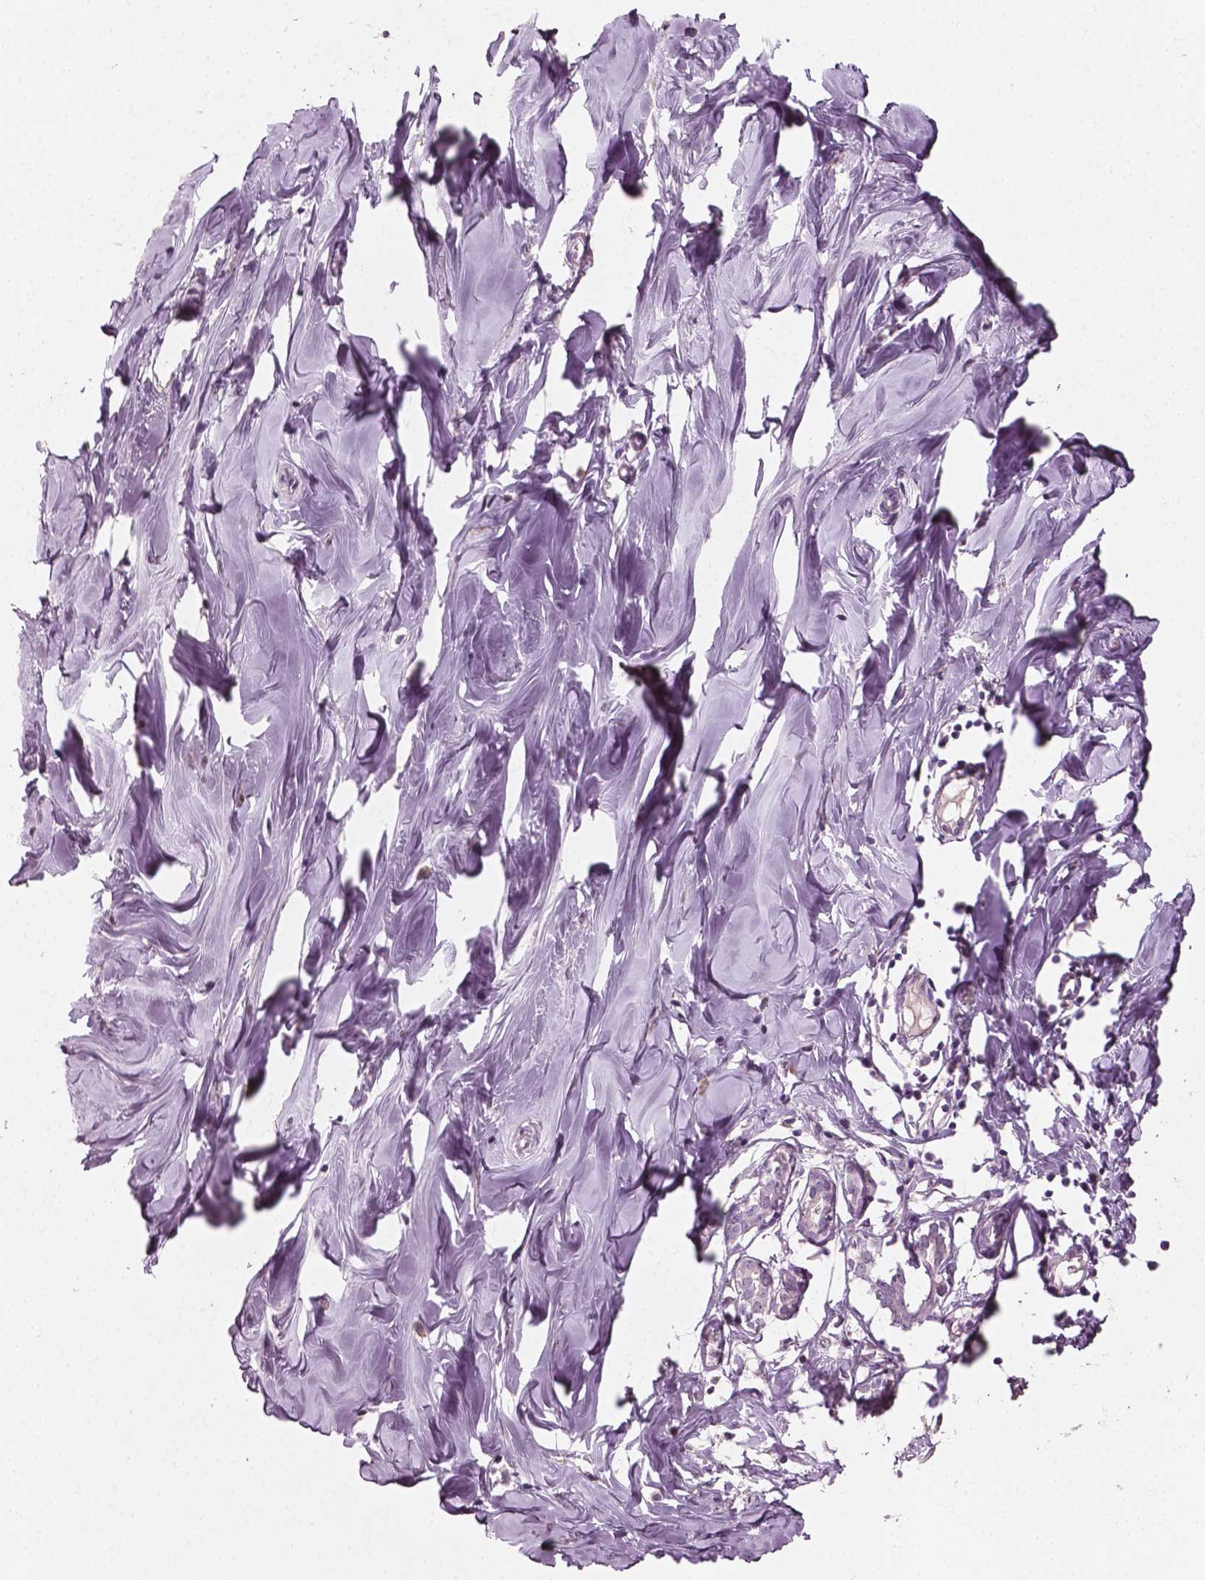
{"staining": {"intensity": "negative", "quantity": "none", "location": "none"}, "tissue": "breast", "cell_type": "Adipocytes", "image_type": "normal", "snomed": [{"axis": "morphology", "description": "Normal tissue, NOS"}, {"axis": "topography", "description": "Breast"}], "caption": "There is no significant expression in adipocytes of breast. (Immunohistochemistry (ihc), brightfield microscopy, high magnification).", "gene": "PLA2R1", "patient": {"sex": "female", "age": 27}}